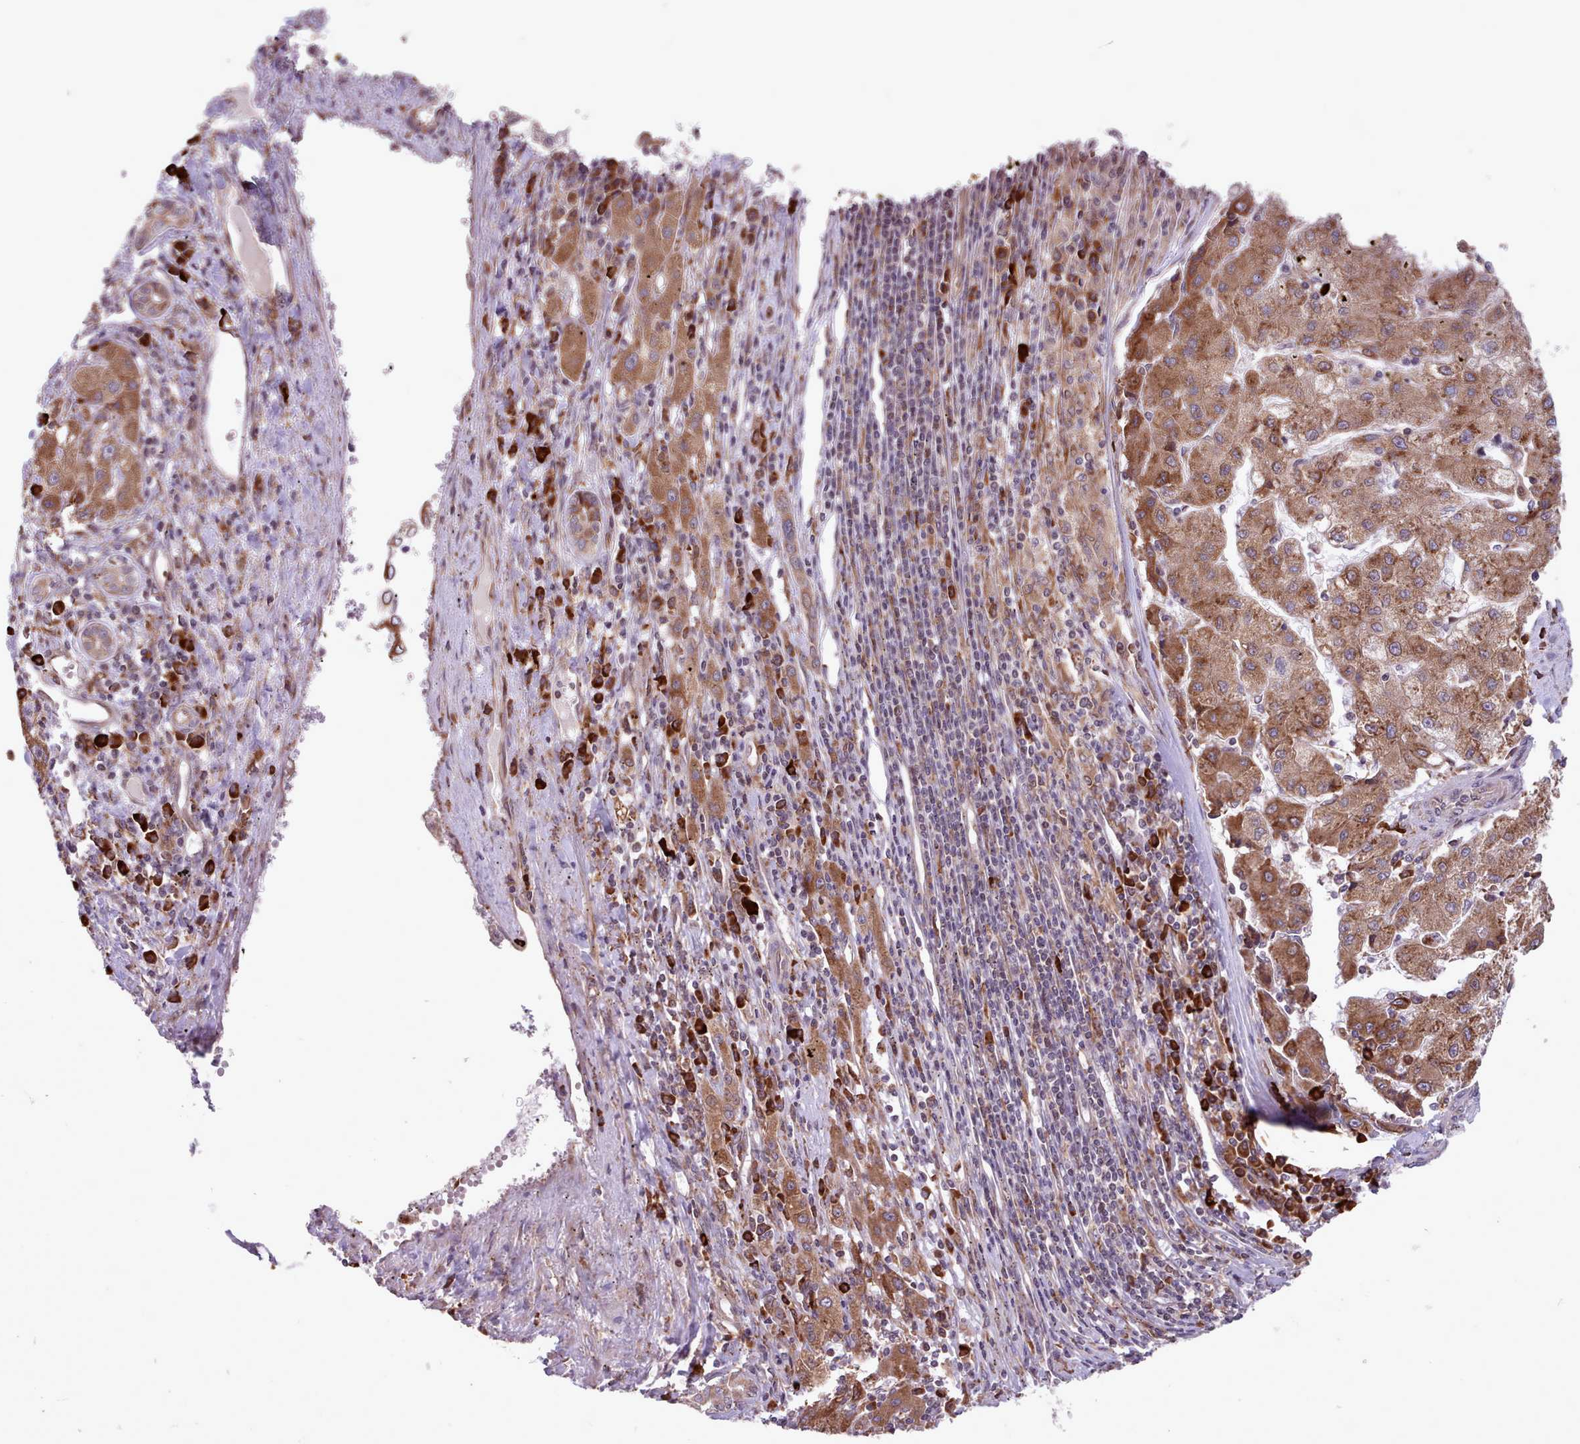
{"staining": {"intensity": "moderate", "quantity": ">75%", "location": "cytoplasmic/membranous"}, "tissue": "liver cancer", "cell_type": "Tumor cells", "image_type": "cancer", "snomed": [{"axis": "morphology", "description": "Carcinoma, Hepatocellular, NOS"}, {"axis": "topography", "description": "Liver"}], "caption": "Tumor cells show medium levels of moderate cytoplasmic/membranous positivity in about >75% of cells in human liver cancer.", "gene": "TTLL3", "patient": {"sex": "male", "age": 72}}